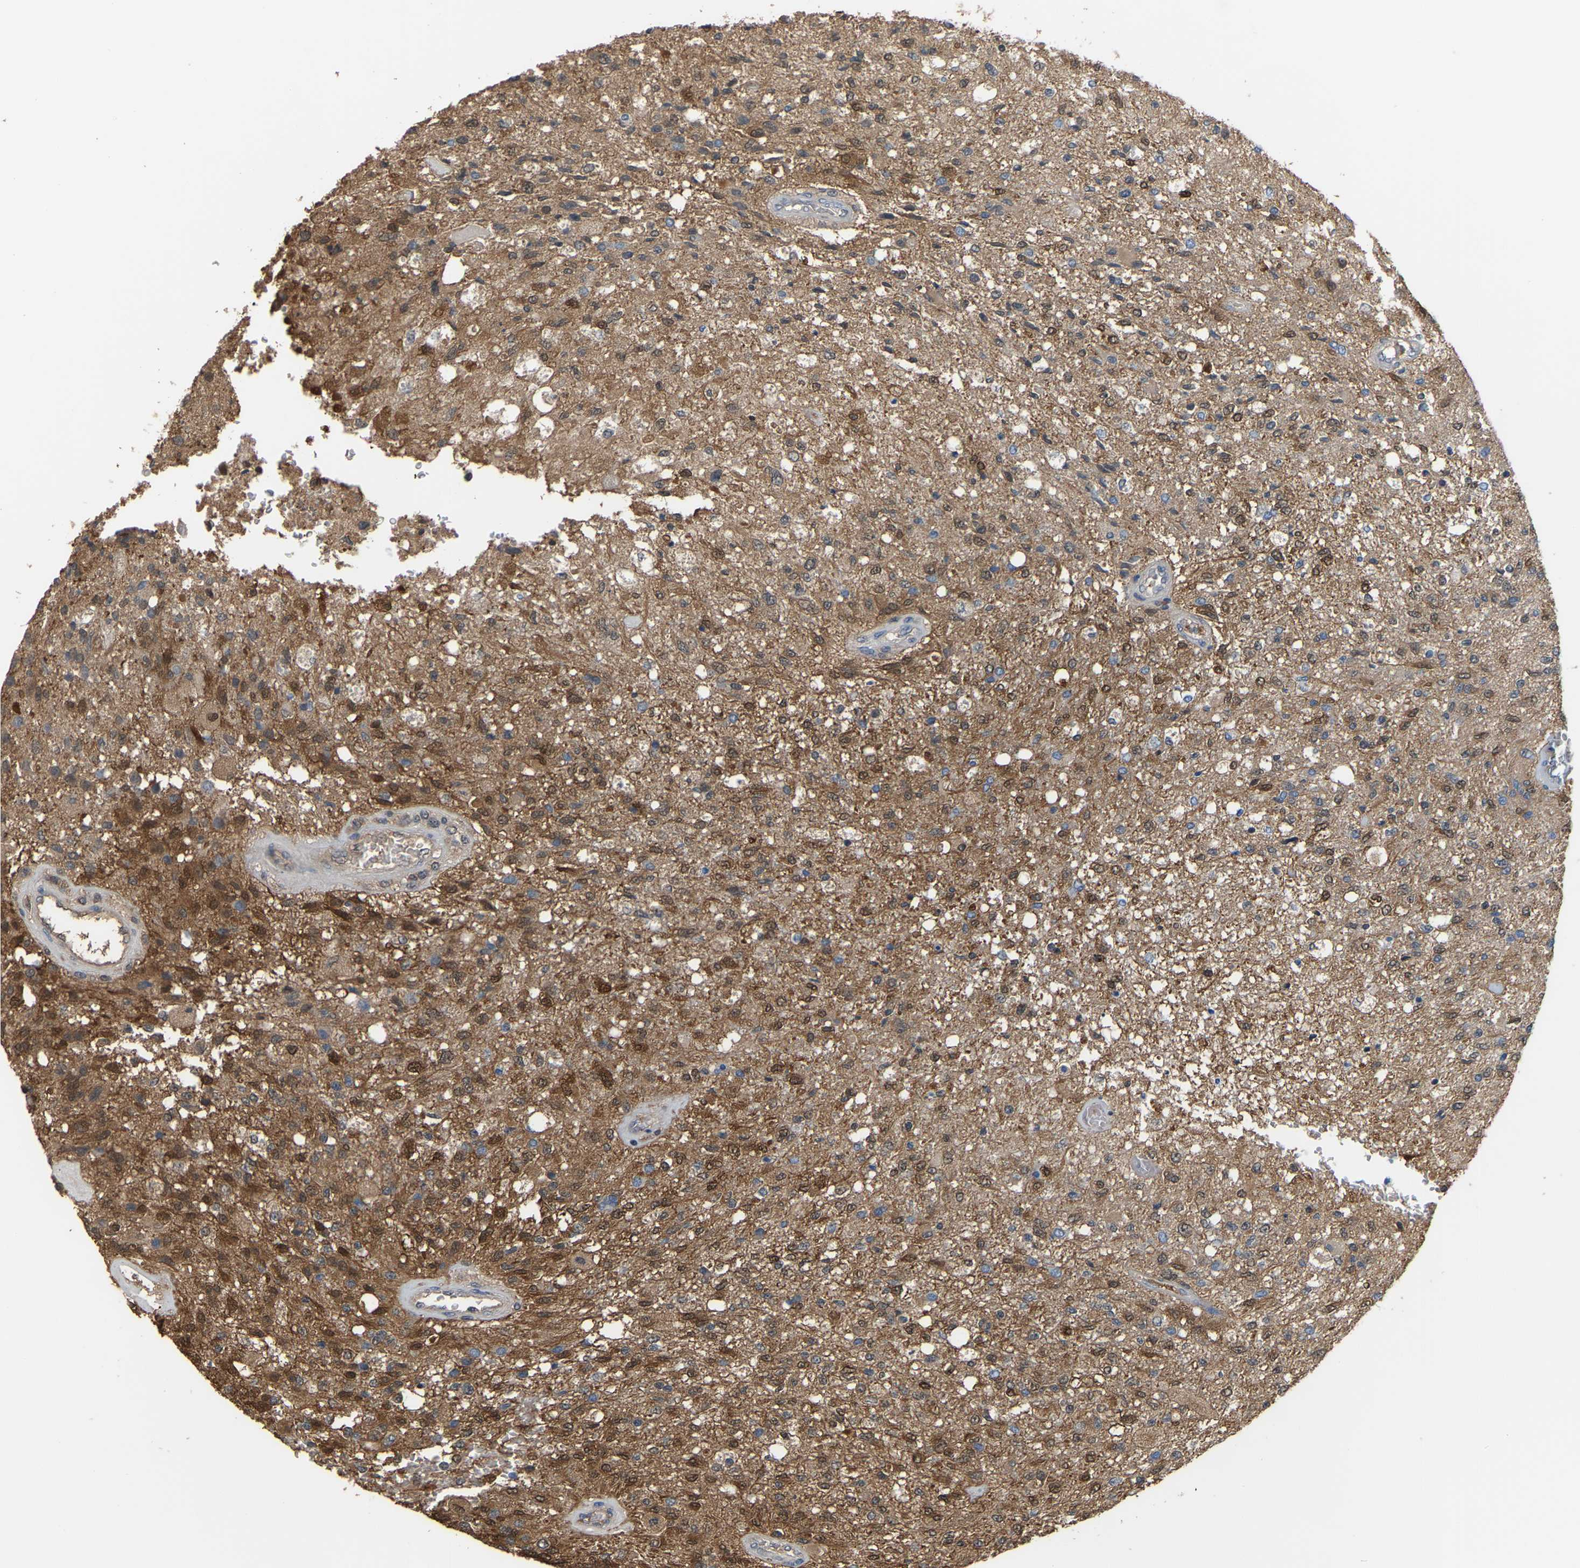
{"staining": {"intensity": "moderate", "quantity": ">75%", "location": "cytoplasmic/membranous,nuclear"}, "tissue": "glioma", "cell_type": "Tumor cells", "image_type": "cancer", "snomed": [{"axis": "morphology", "description": "Normal tissue, NOS"}, {"axis": "morphology", "description": "Glioma, malignant, High grade"}, {"axis": "topography", "description": "Cerebral cortex"}], "caption": "The image displays staining of glioma, revealing moderate cytoplasmic/membranous and nuclear protein staining (brown color) within tumor cells. Using DAB (brown) and hematoxylin (blue) stains, captured at high magnification using brightfield microscopy.", "gene": "MTPN", "patient": {"sex": "male", "age": 77}}